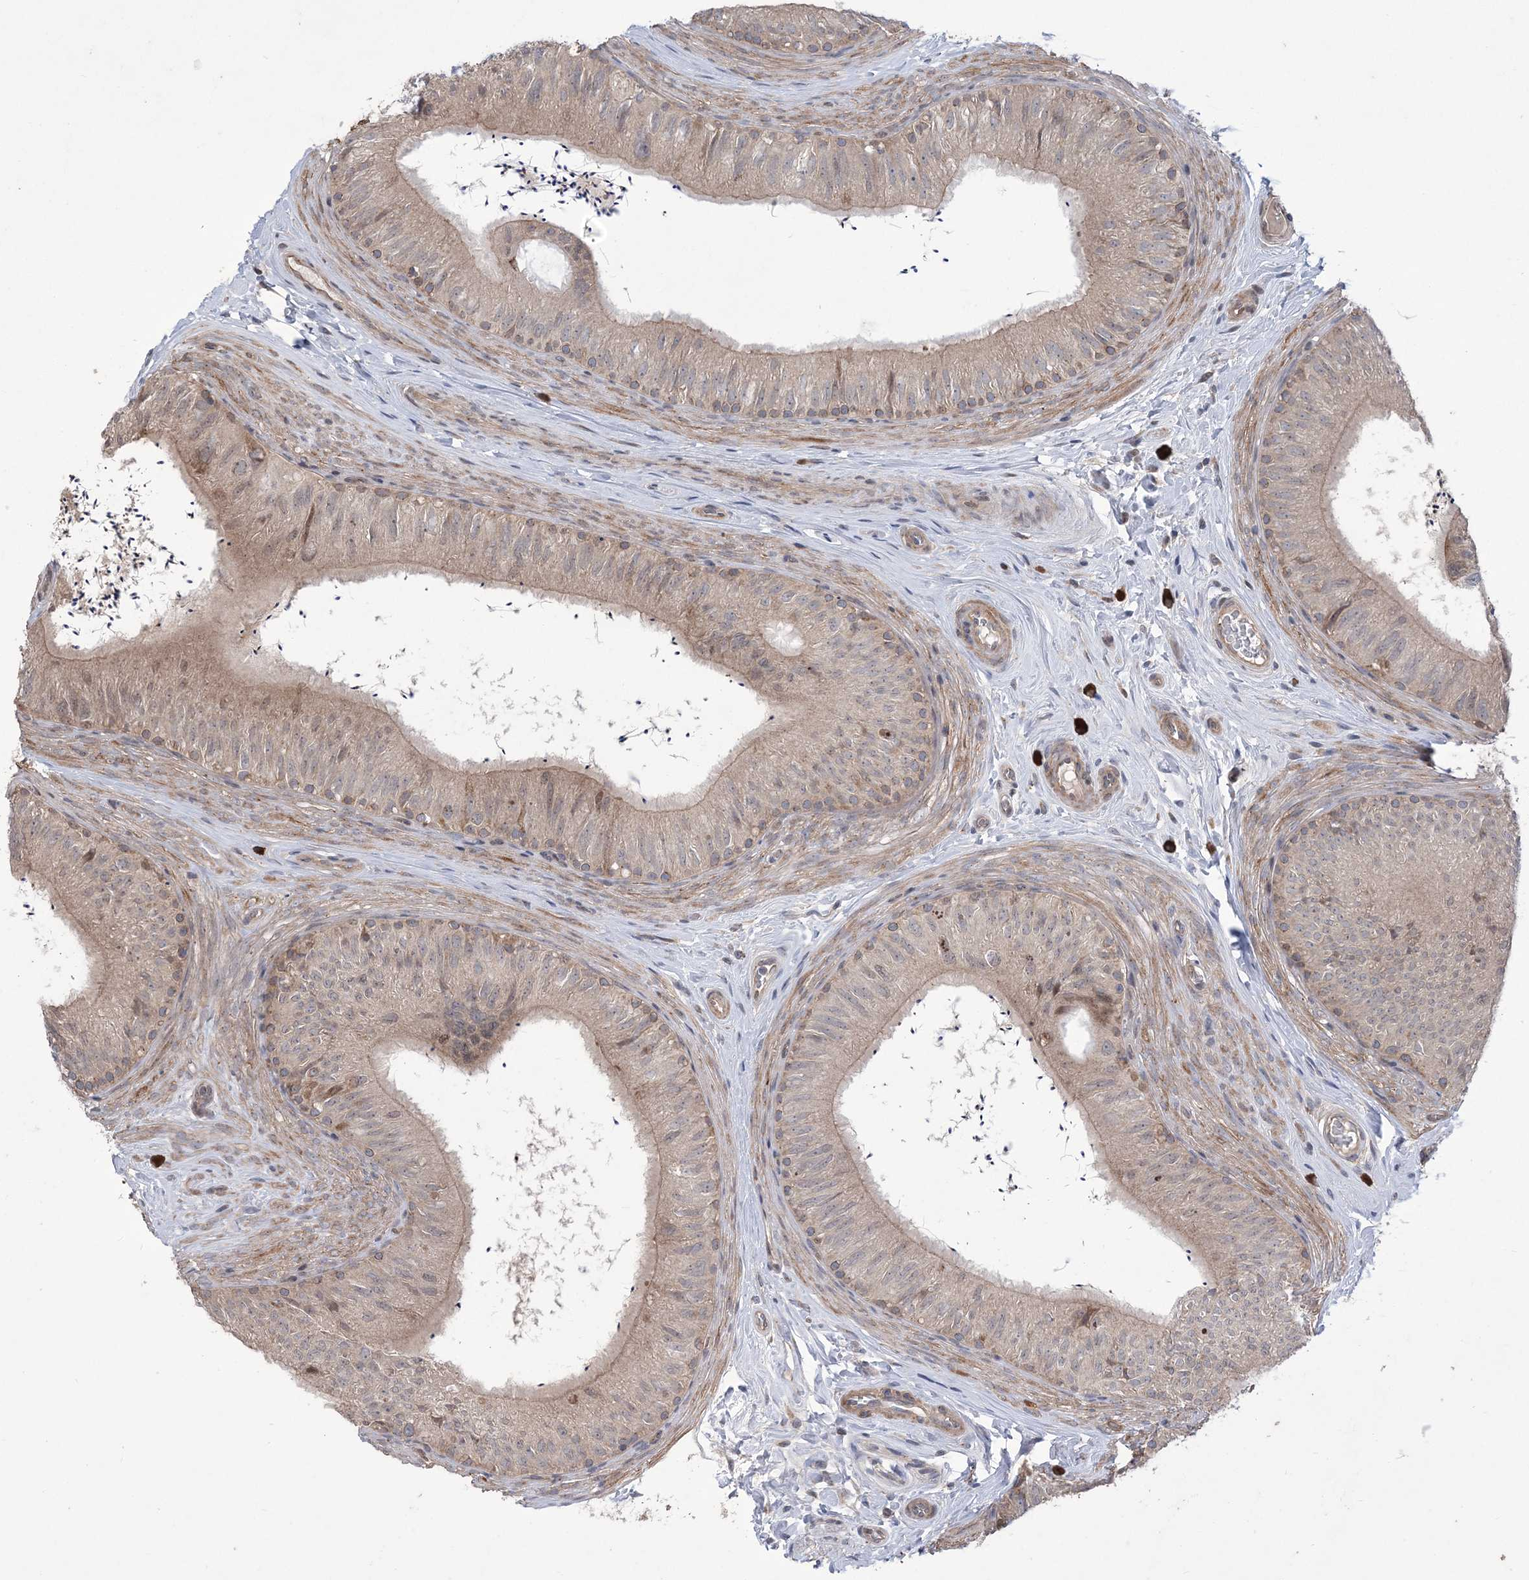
{"staining": {"intensity": "moderate", "quantity": "<25%", "location": "cytoplasmic/membranous"}, "tissue": "epididymis", "cell_type": "Glandular cells", "image_type": "normal", "snomed": [{"axis": "morphology", "description": "Normal tissue, NOS"}, {"axis": "topography", "description": "Epididymis"}], "caption": "Moderate cytoplasmic/membranous protein staining is present in about <25% of glandular cells in epididymis.", "gene": "MTRF1L", "patient": {"sex": "male", "age": 46}}